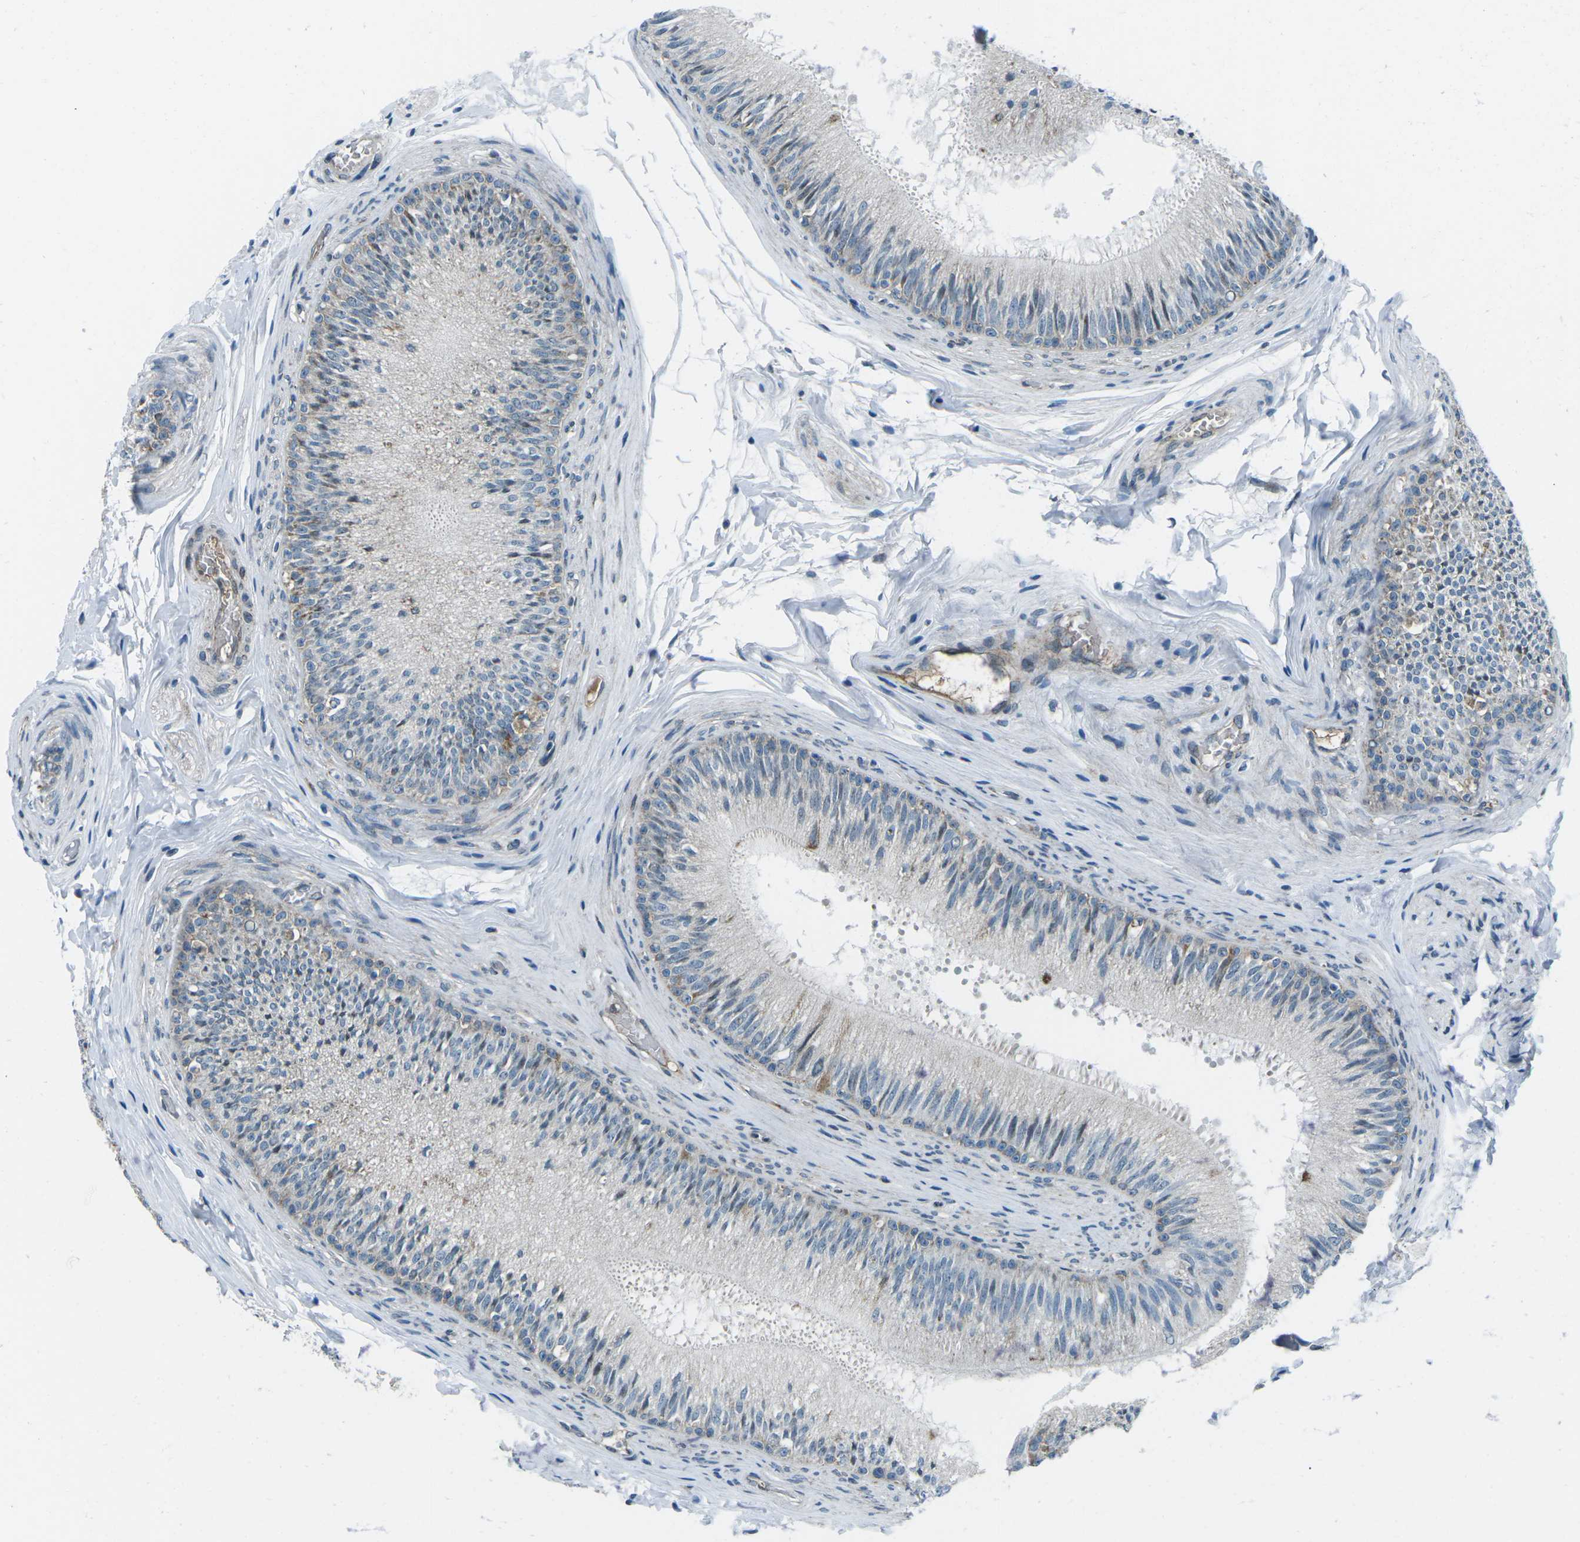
{"staining": {"intensity": "weak", "quantity": "<25%", "location": "cytoplasmic/membranous"}, "tissue": "epididymis", "cell_type": "Glandular cells", "image_type": "normal", "snomed": [{"axis": "morphology", "description": "Normal tissue, NOS"}, {"axis": "topography", "description": "Testis"}, {"axis": "topography", "description": "Epididymis"}], "caption": "Immunohistochemistry photomicrograph of benign epididymis: epididymis stained with DAB shows no significant protein expression in glandular cells. (IHC, brightfield microscopy, high magnification).", "gene": "RFESD", "patient": {"sex": "male", "age": 36}}